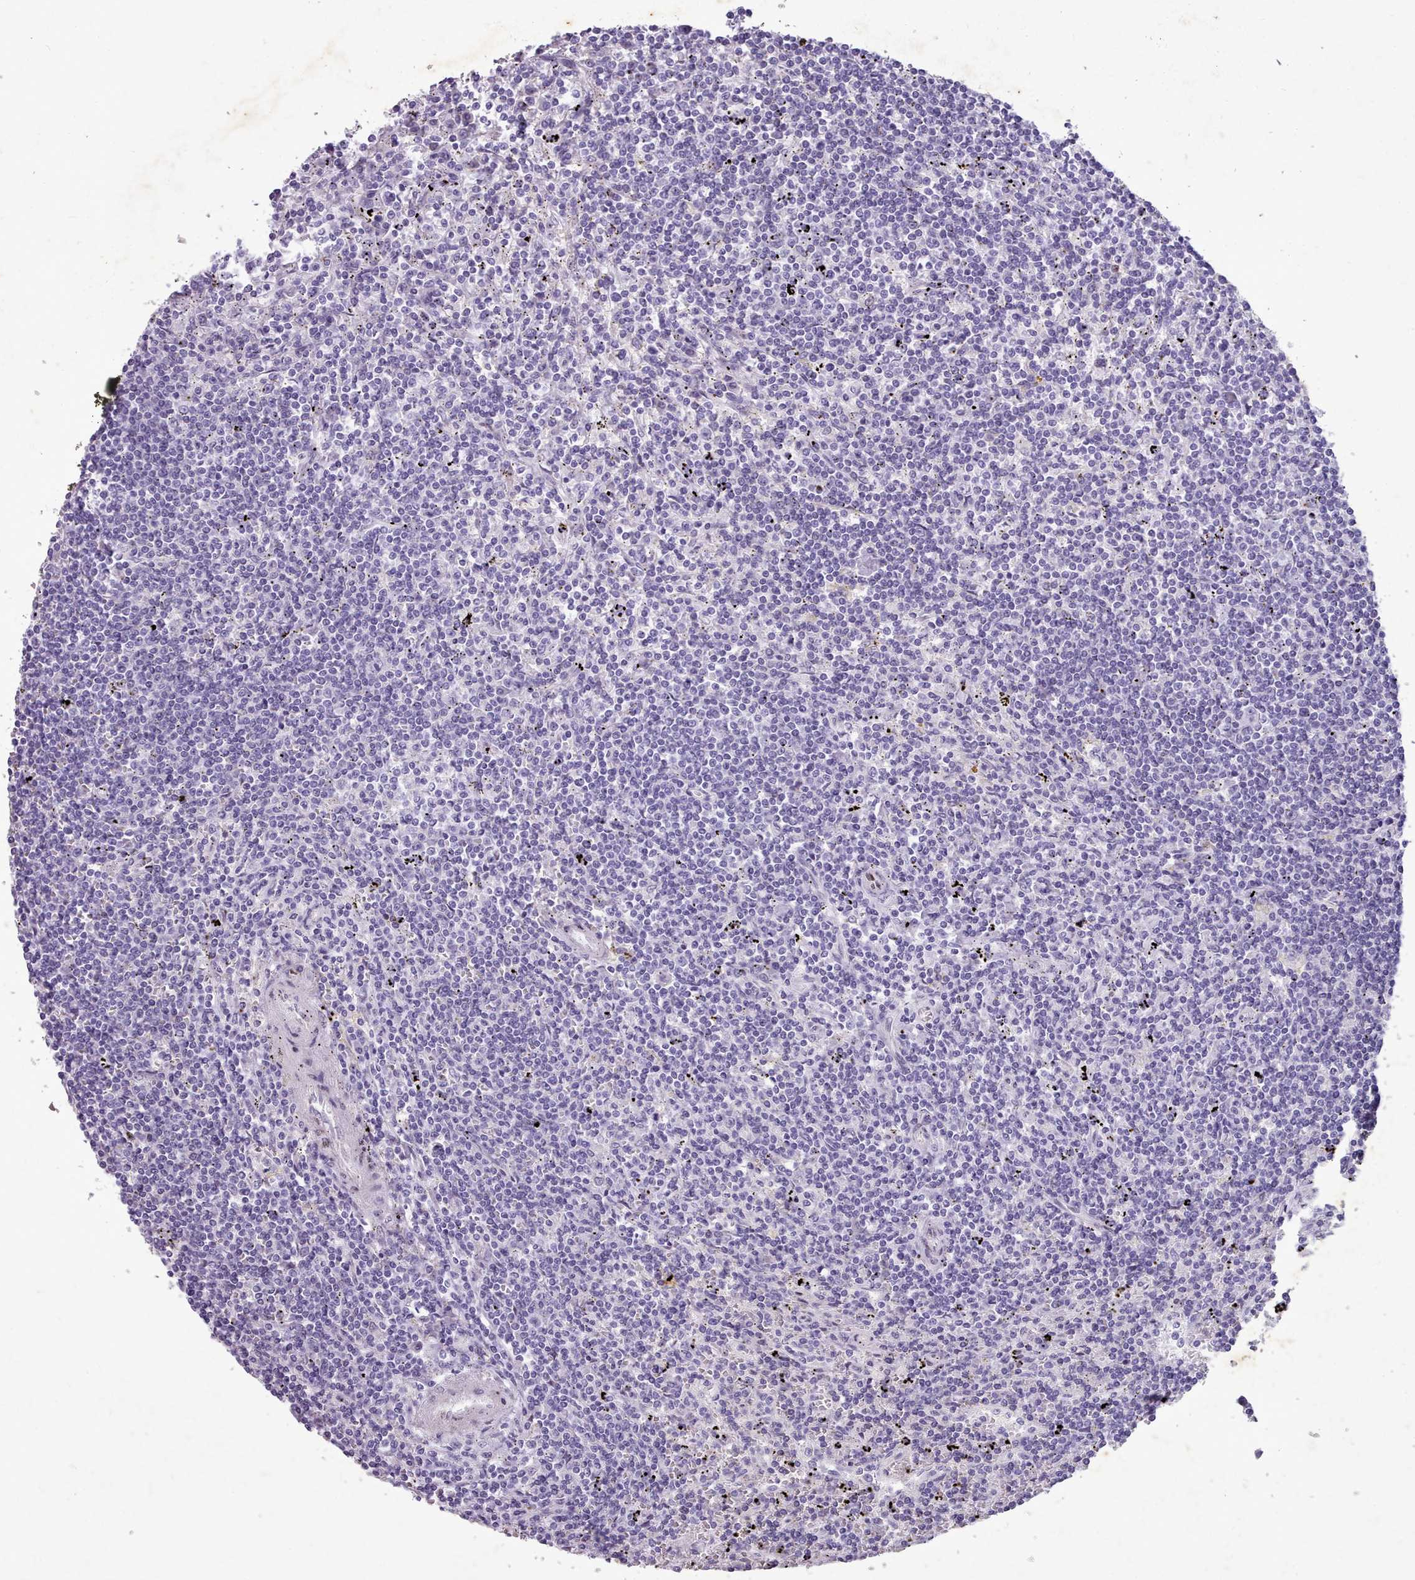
{"staining": {"intensity": "negative", "quantity": "none", "location": "none"}, "tissue": "lymphoma", "cell_type": "Tumor cells", "image_type": "cancer", "snomed": [{"axis": "morphology", "description": "Malignant lymphoma, non-Hodgkin's type, Low grade"}, {"axis": "topography", "description": "Spleen"}], "caption": "A histopathology image of lymphoma stained for a protein shows no brown staining in tumor cells.", "gene": "KCNT2", "patient": {"sex": "male", "age": 76}}